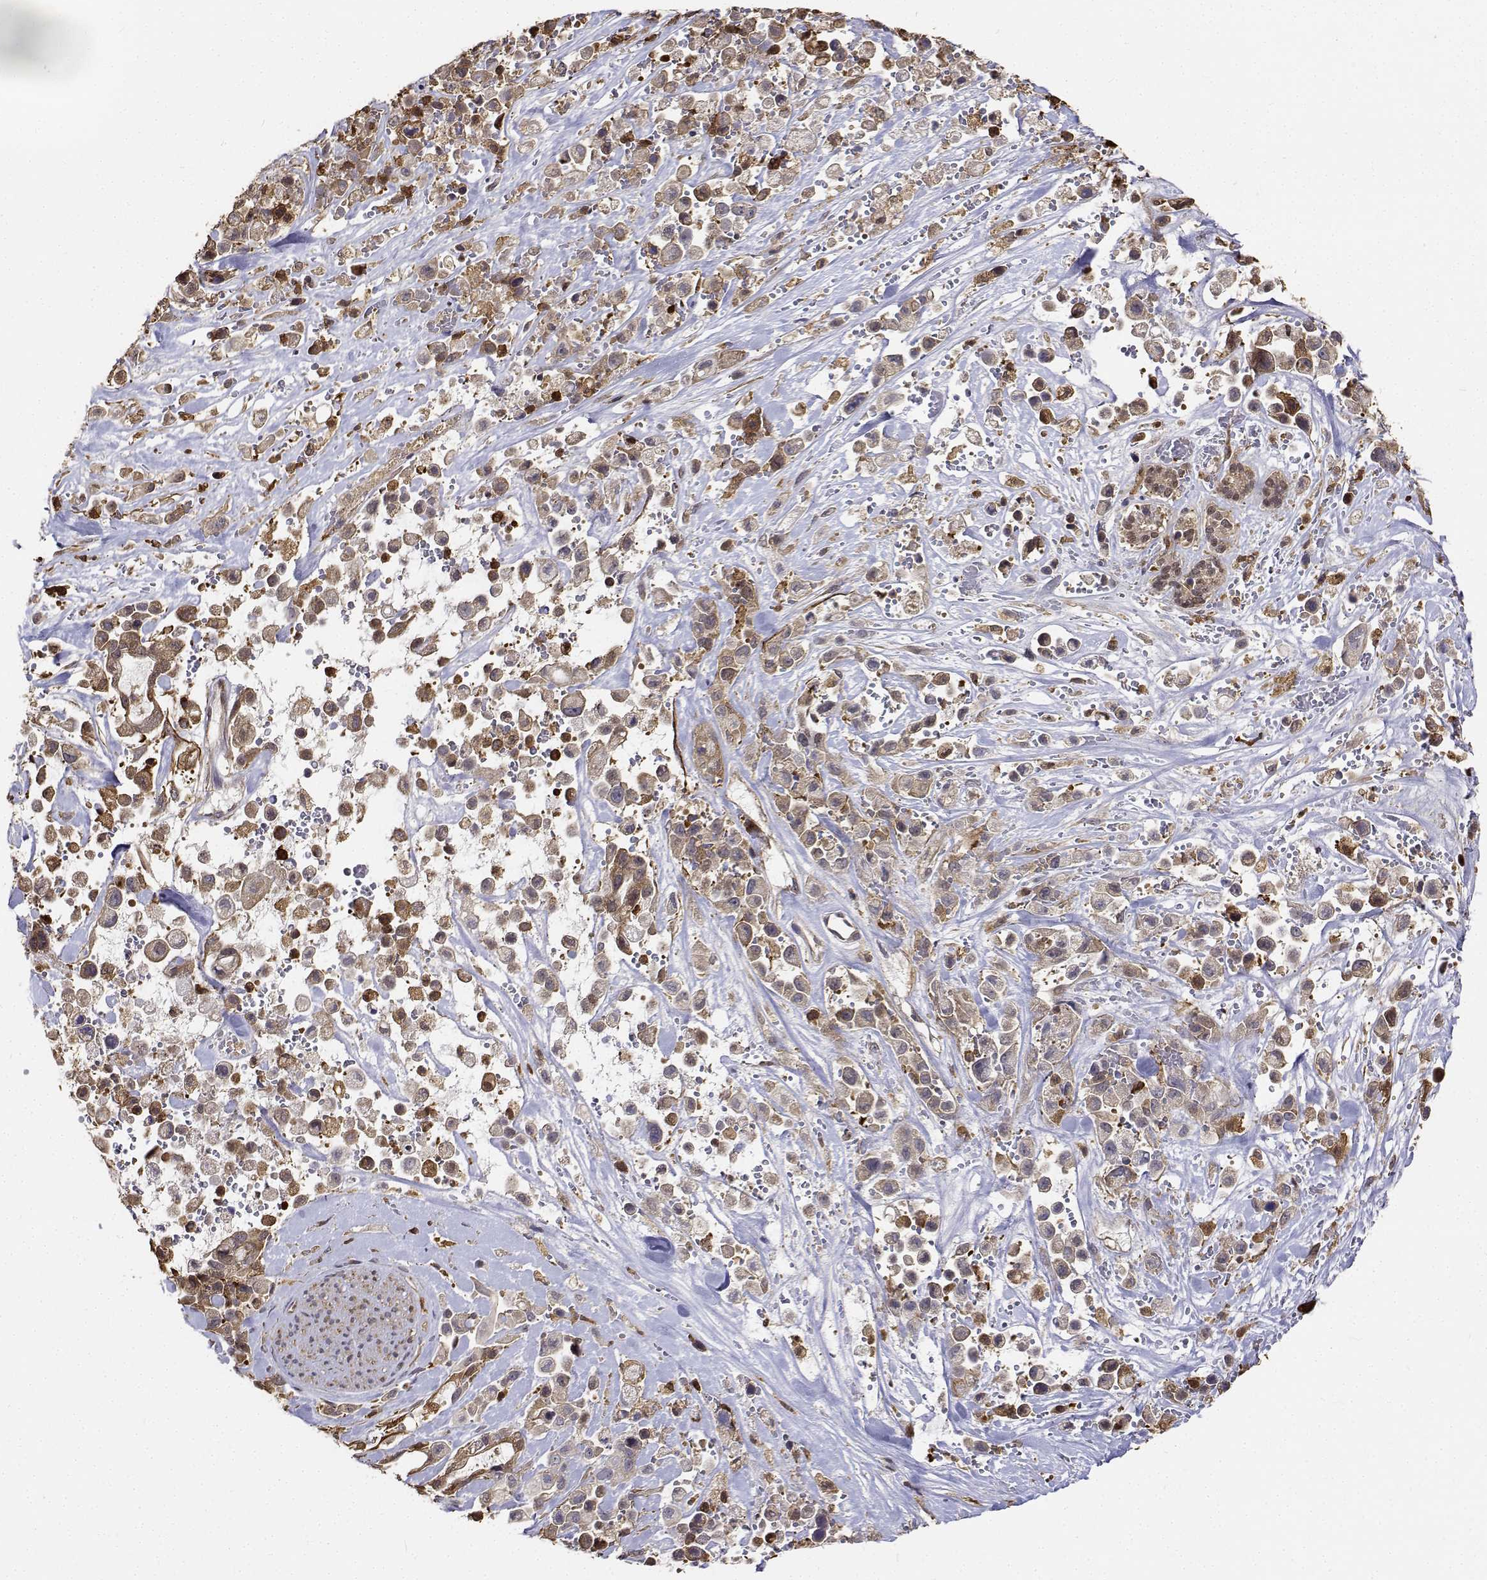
{"staining": {"intensity": "moderate", "quantity": ">75%", "location": "cytoplasmic/membranous"}, "tissue": "pancreatic cancer", "cell_type": "Tumor cells", "image_type": "cancer", "snomed": [{"axis": "morphology", "description": "Adenocarcinoma, NOS"}, {"axis": "topography", "description": "Pancreas"}], "caption": "The image shows staining of pancreatic adenocarcinoma, revealing moderate cytoplasmic/membranous protein expression (brown color) within tumor cells. (brown staining indicates protein expression, while blue staining denotes nuclei).", "gene": "PCID2", "patient": {"sex": "male", "age": 44}}